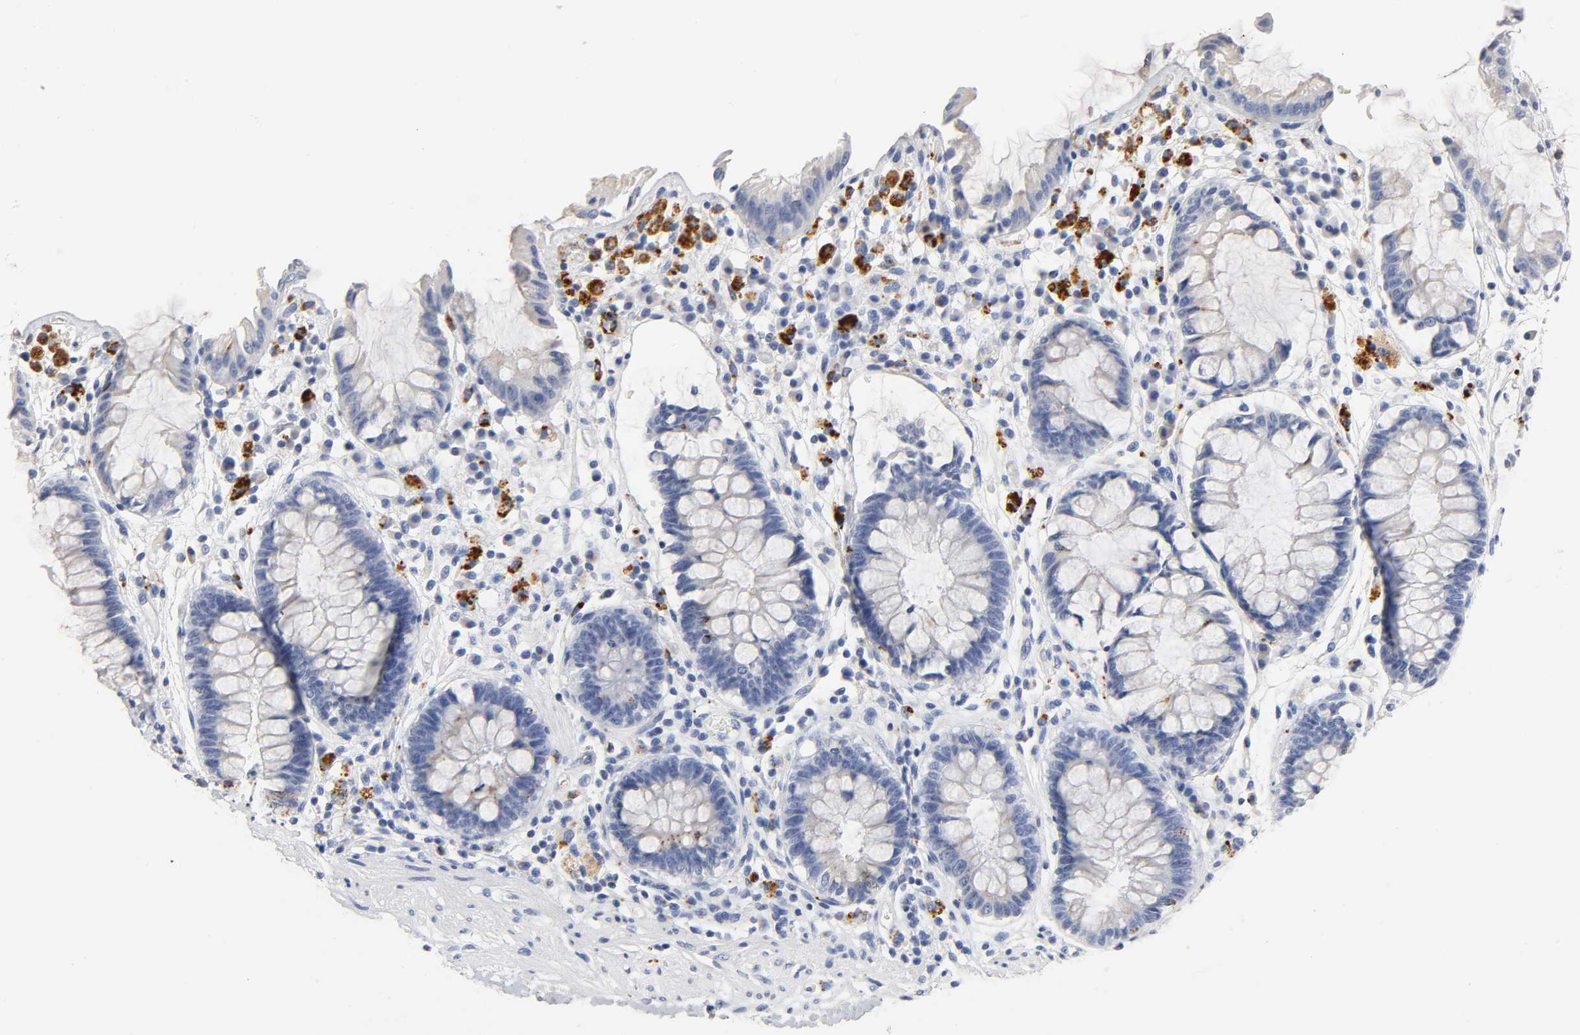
{"staining": {"intensity": "negative", "quantity": "none", "location": "none"}, "tissue": "rectum", "cell_type": "Glandular cells", "image_type": "normal", "snomed": [{"axis": "morphology", "description": "Normal tissue, NOS"}, {"axis": "topography", "description": "Rectum"}], "caption": "There is no significant expression in glandular cells of rectum. (DAB immunohistochemistry (IHC) visualized using brightfield microscopy, high magnification).", "gene": "PLP1", "patient": {"sex": "female", "age": 46}}